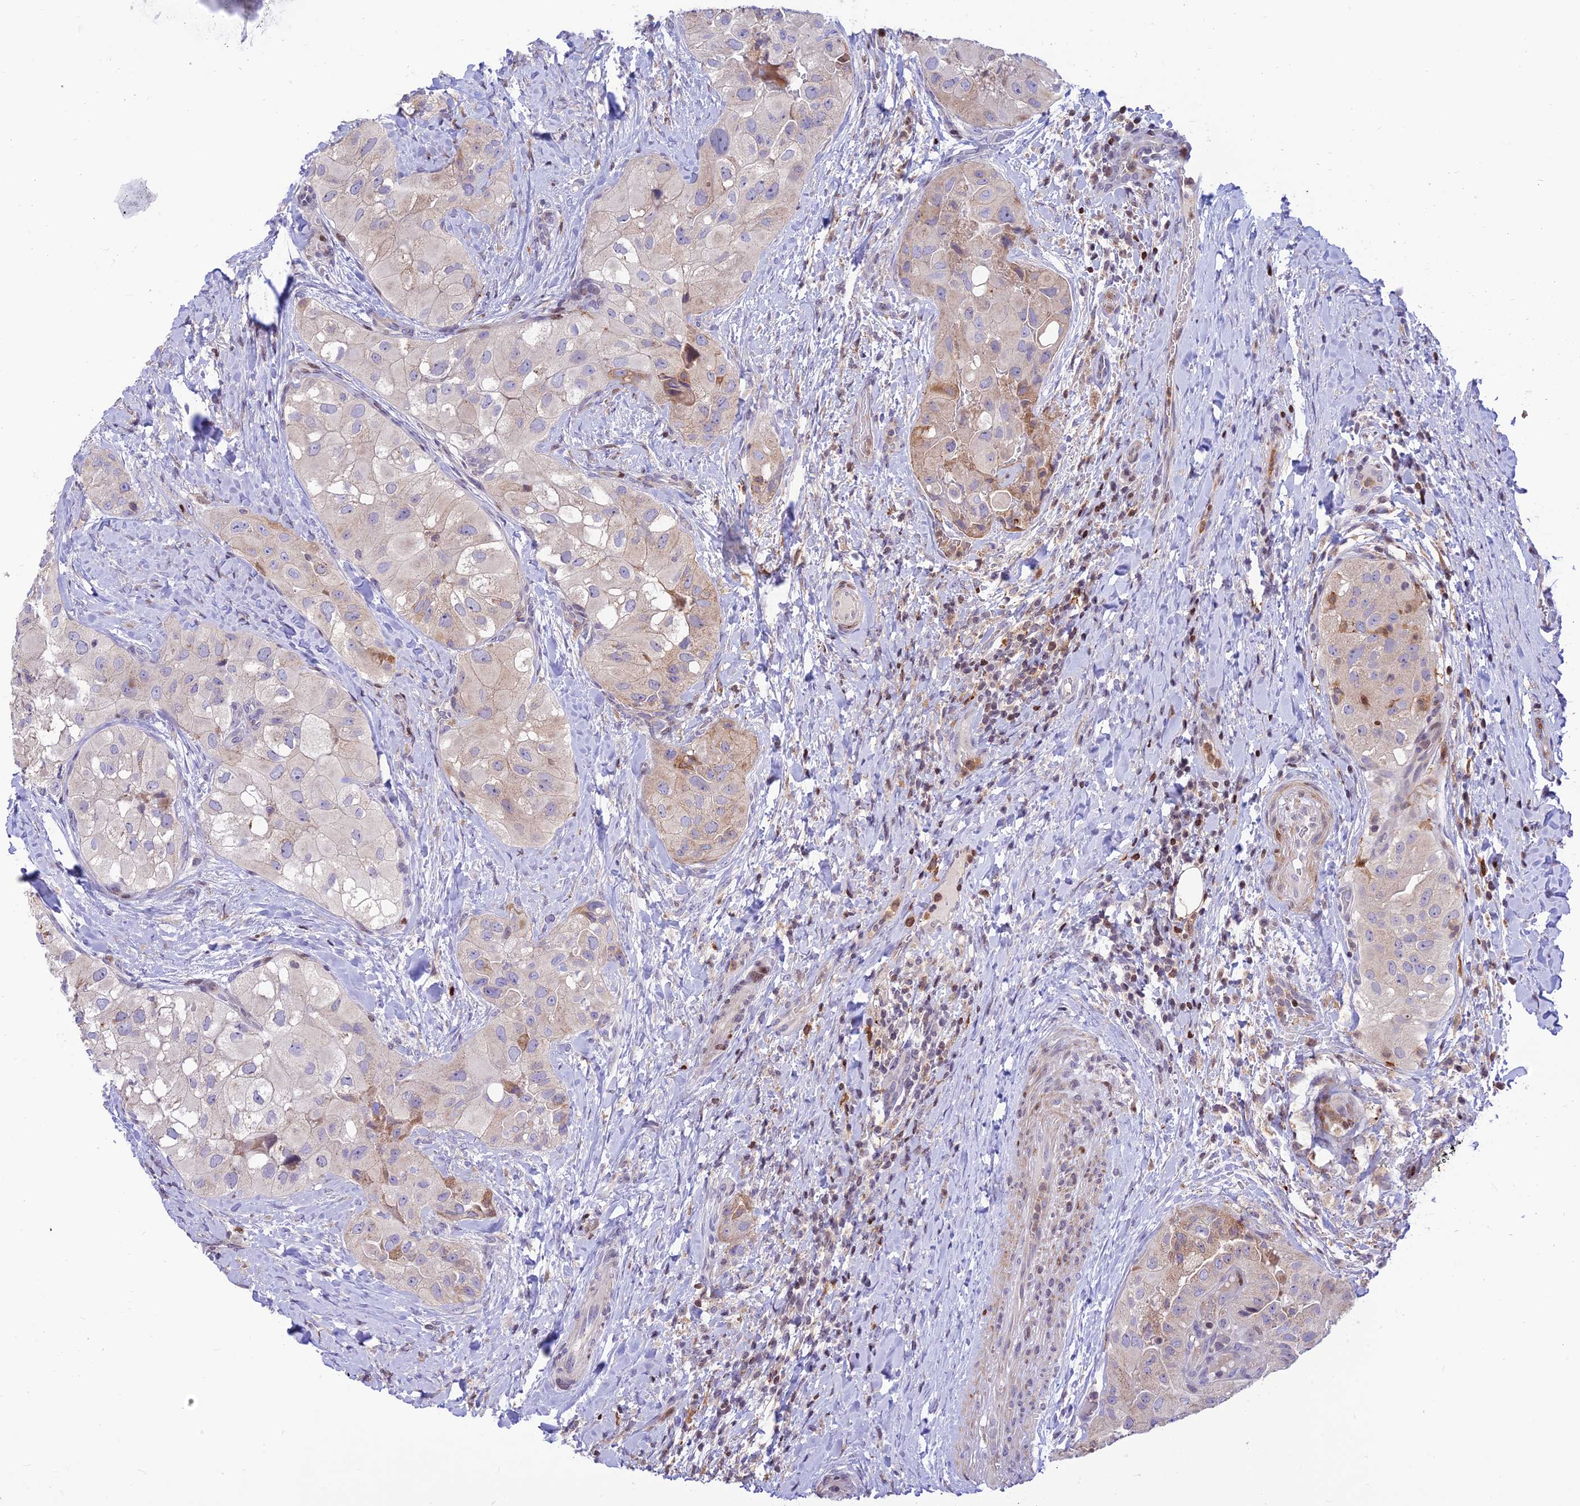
{"staining": {"intensity": "weak", "quantity": "<25%", "location": "cytoplasmic/membranous"}, "tissue": "thyroid cancer", "cell_type": "Tumor cells", "image_type": "cancer", "snomed": [{"axis": "morphology", "description": "Normal tissue, NOS"}, {"axis": "morphology", "description": "Papillary adenocarcinoma, NOS"}, {"axis": "topography", "description": "Thyroid gland"}], "caption": "A high-resolution micrograph shows IHC staining of thyroid cancer (papillary adenocarcinoma), which displays no significant staining in tumor cells.", "gene": "FAM186B", "patient": {"sex": "female", "age": 59}}